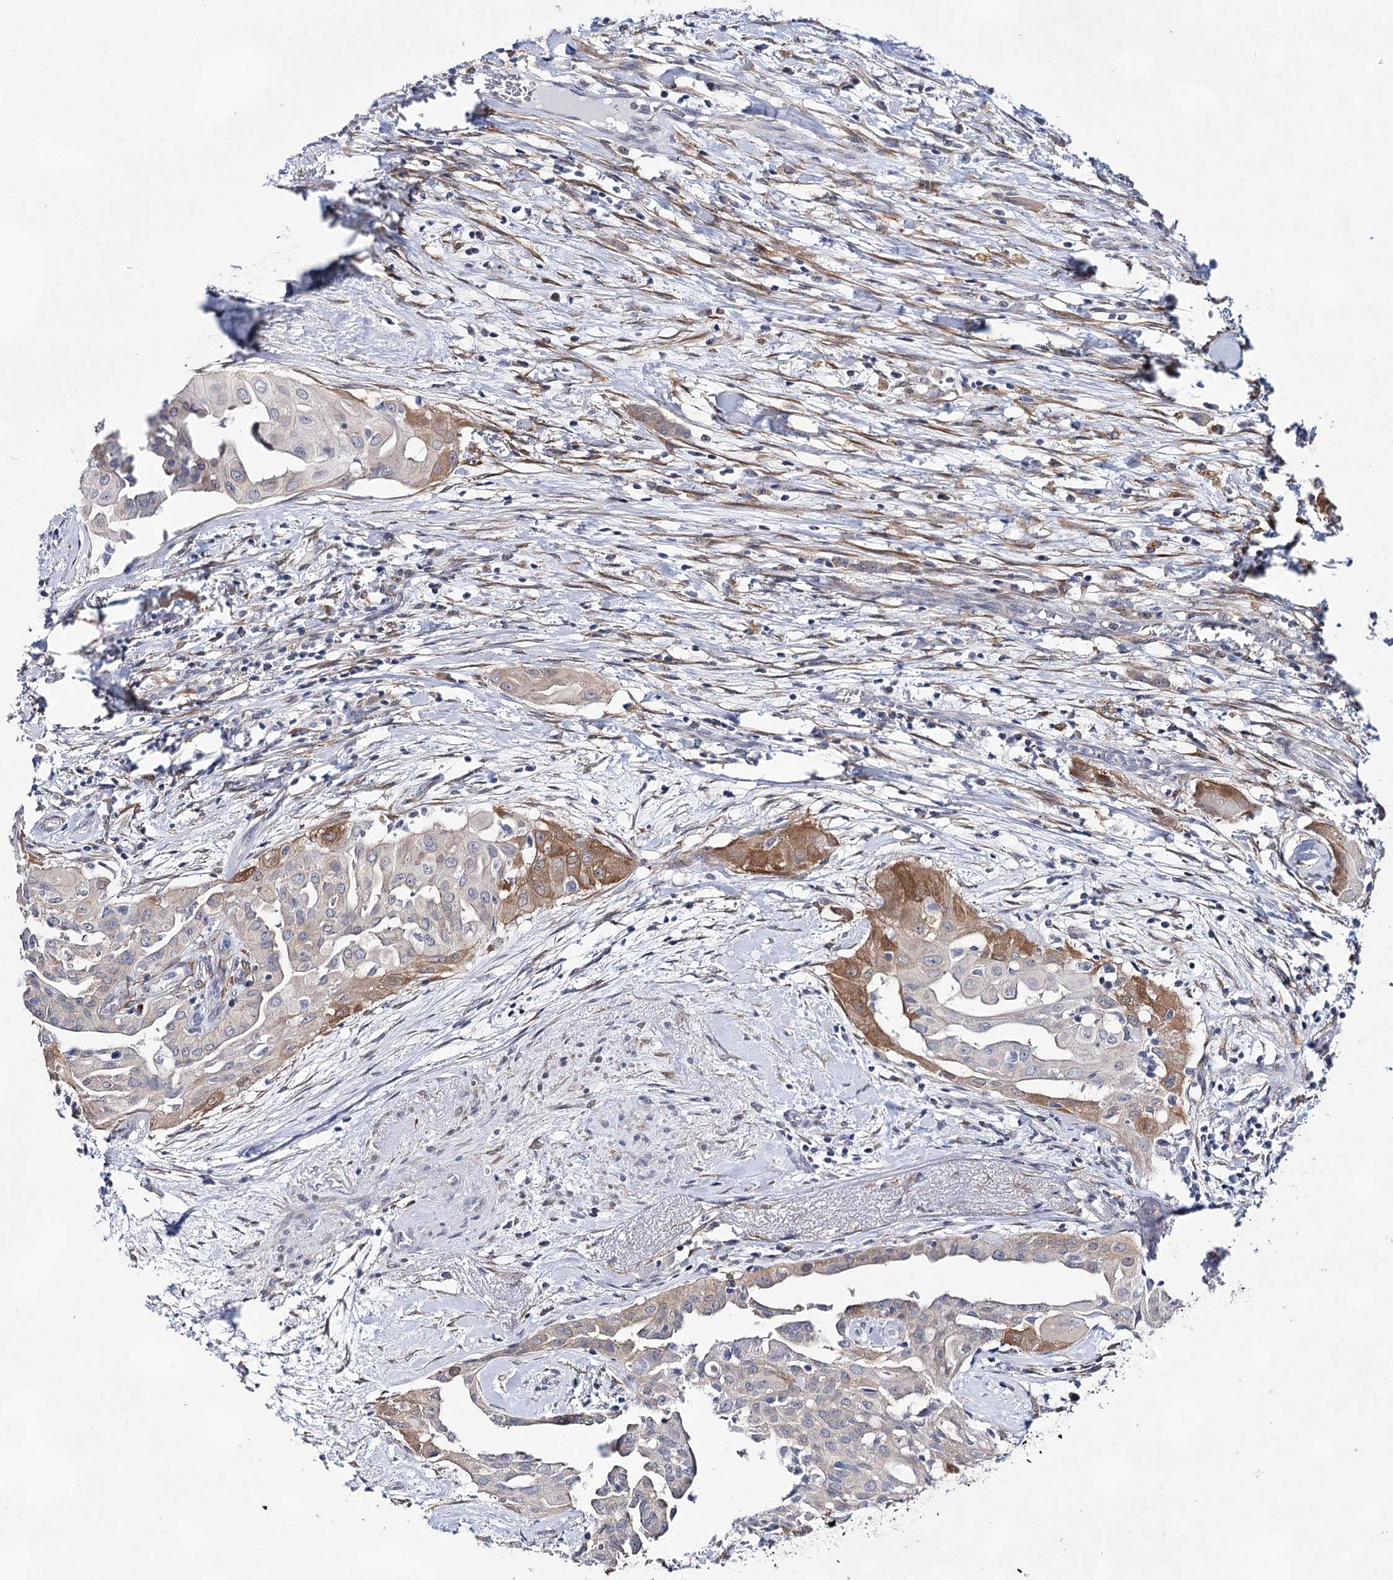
{"staining": {"intensity": "moderate", "quantity": "<25%", "location": "cytoplasmic/membranous"}, "tissue": "thyroid cancer", "cell_type": "Tumor cells", "image_type": "cancer", "snomed": [{"axis": "morphology", "description": "Papillary adenocarcinoma, NOS"}, {"axis": "topography", "description": "Thyroid gland"}], "caption": "Moderate cytoplasmic/membranous protein staining is present in approximately <25% of tumor cells in thyroid cancer (papillary adenocarcinoma).", "gene": "UGDH", "patient": {"sex": "female", "age": 59}}